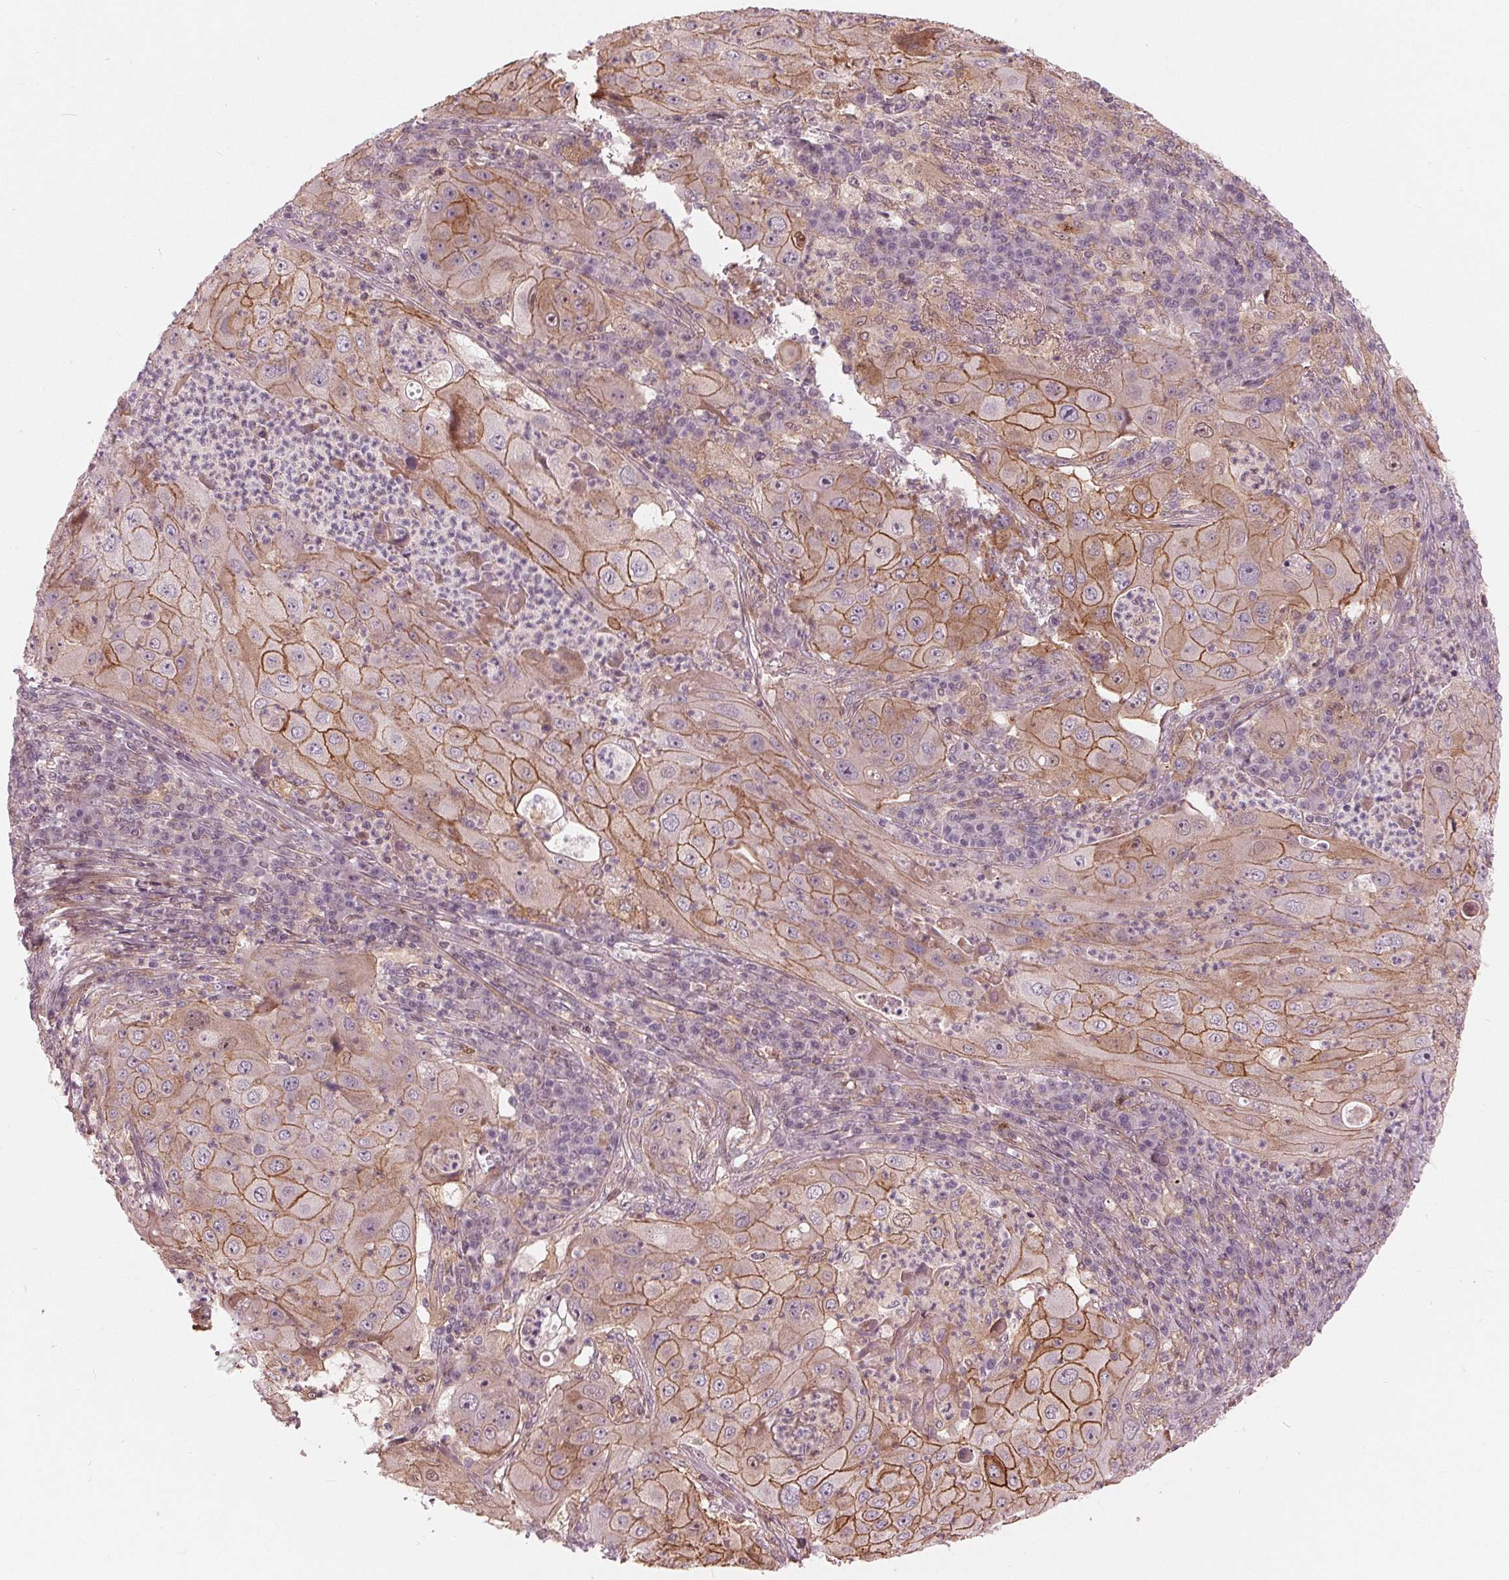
{"staining": {"intensity": "moderate", "quantity": ">75%", "location": "cytoplasmic/membranous"}, "tissue": "lung cancer", "cell_type": "Tumor cells", "image_type": "cancer", "snomed": [{"axis": "morphology", "description": "Squamous cell carcinoma, NOS"}, {"axis": "topography", "description": "Lung"}], "caption": "This micrograph displays immunohistochemistry staining of lung squamous cell carcinoma, with medium moderate cytoplasmic/membranous positivity in approximately >75% of tumor cells.", "gene": "TXNIP", "patient": {"sex": "female", "age": 59}}